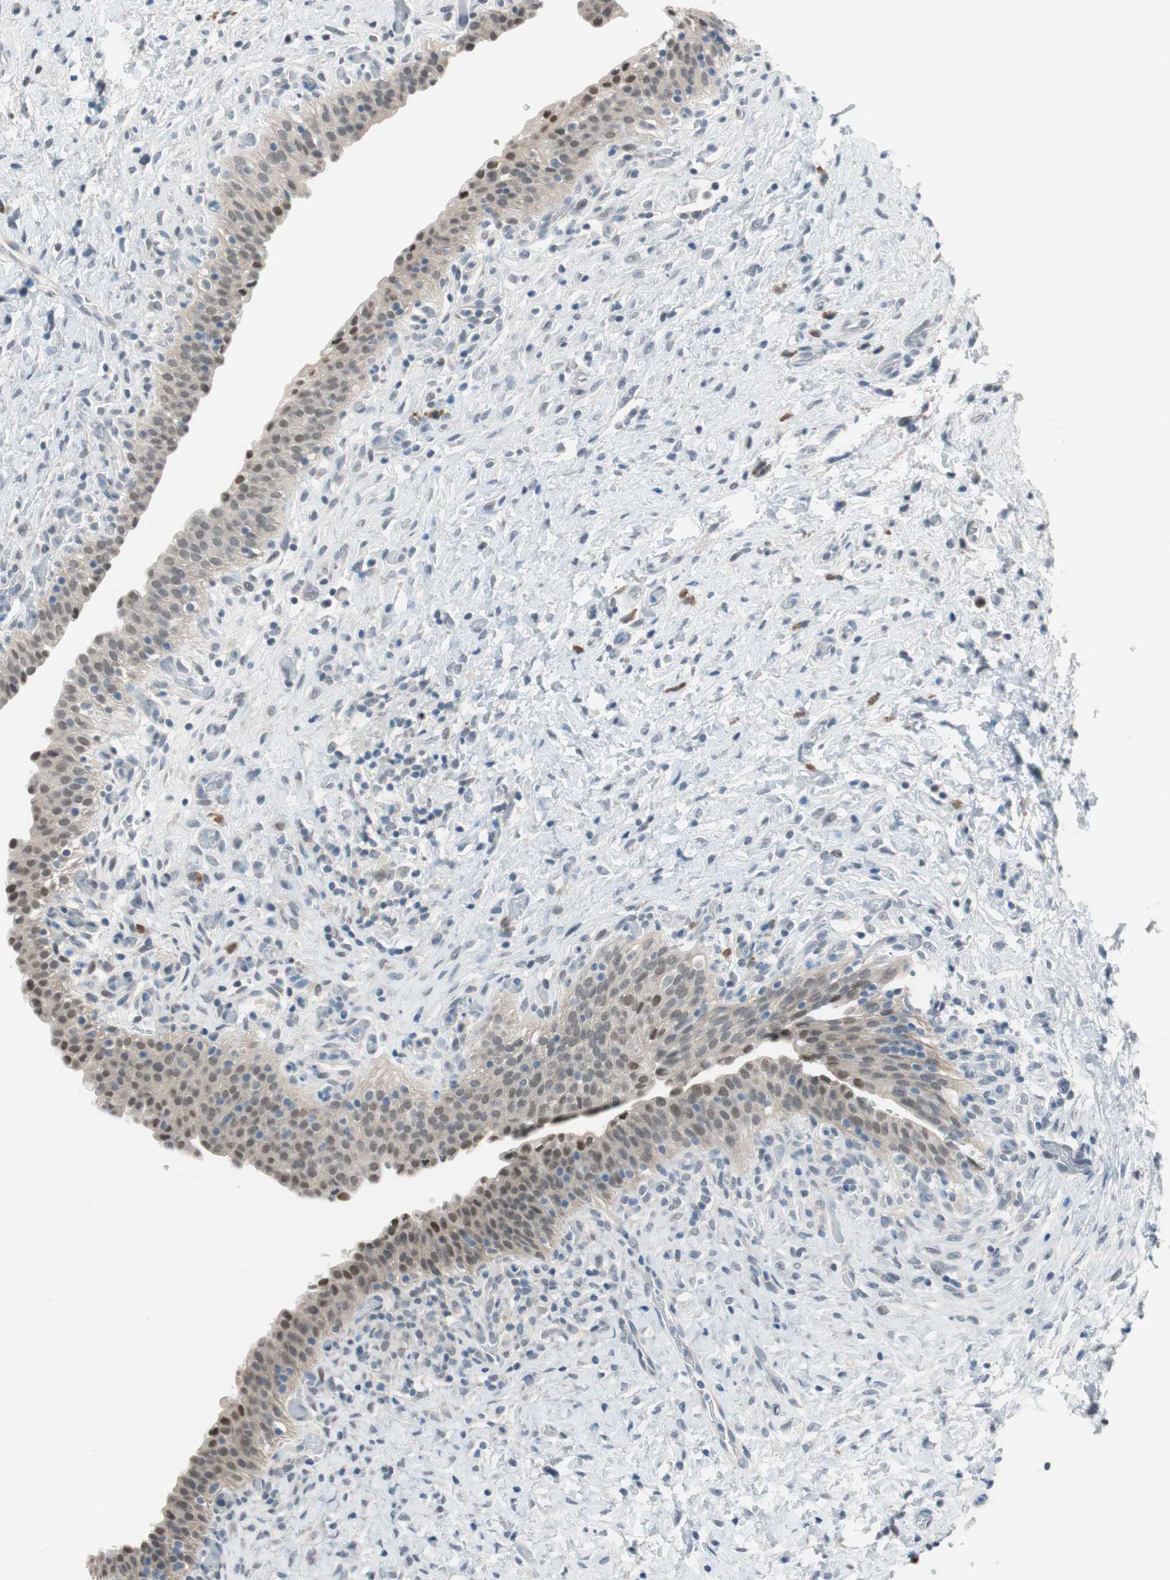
{"staining": {"intensity": "weak", "quantity": "25%-75%", "location": "nuclear"}, "tissue": "urinary bladder", "cell_type": "Urothelial cells", "image_type": "normal", "snomed": [{"axis": "morphology", "description": "Normal tissue, NOS"}, {"axis": "topography", "description": "Urinary bladder"}], "caption": "Brown immunohistochemical staining in benign human urinary bladder shows weak nuclear positivity in about 25%-75% of urothelial cells.", "gene": "GRHL1", "patient": {"sex": "male", "age": 51}}